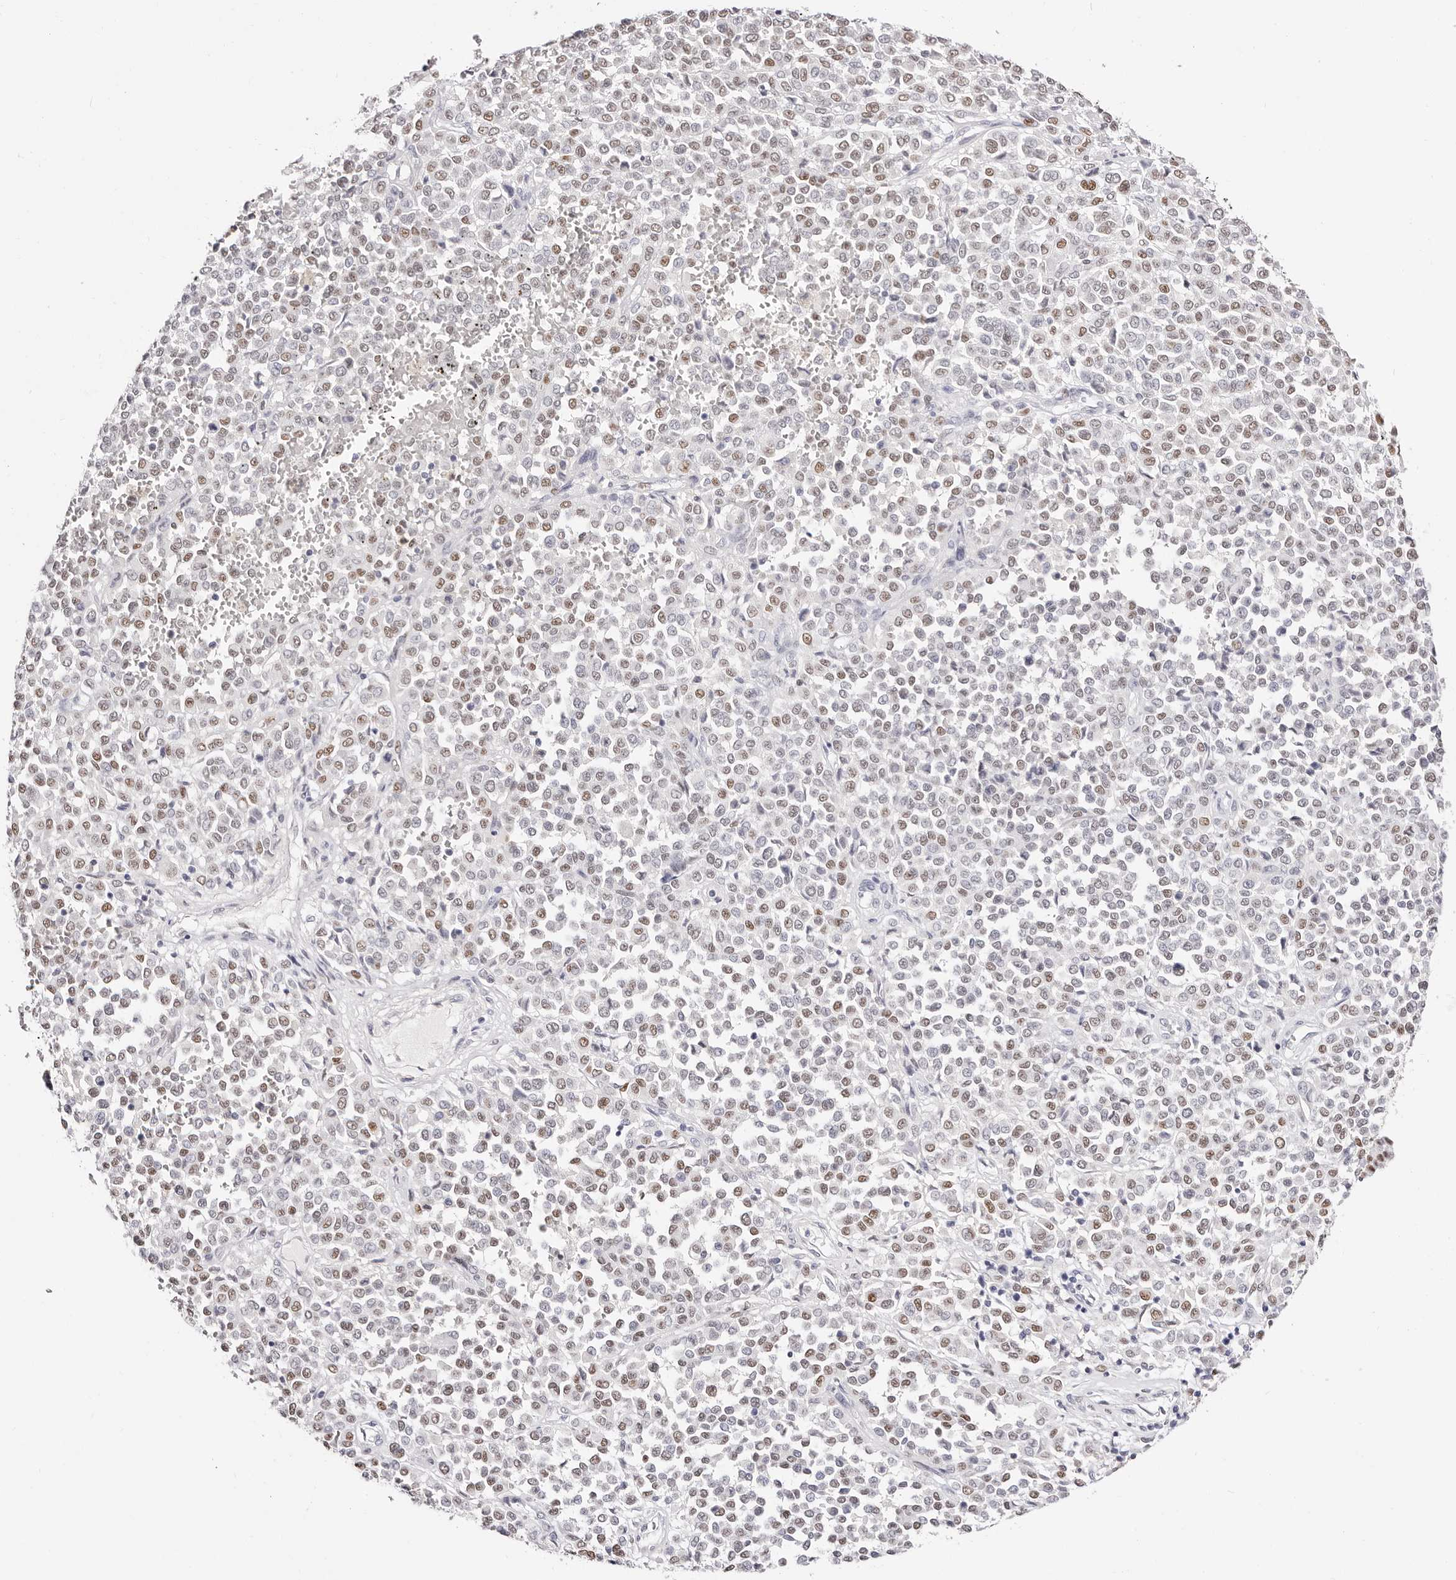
{"staining": {"intensity": "weak", "quantity": "25%-75%", "location": "nuclear"}, "tissue": "melanoma", "cell_type": "Tumor cells", "image_type": "cancer", "snomed": [{"axis": "morphology", "description": "Malignant melanoma, Metastatic site"}, {"axis": "topography", "description": "Pancreas"}], "caption": "Protein expression analysis of human malignant melanoma (metastatic site) reveals weak nuclear positivity in approximately 25%-75% of tumor cells.", "gene": "TKT", "patient": {"sex": "female", "age": 30}}